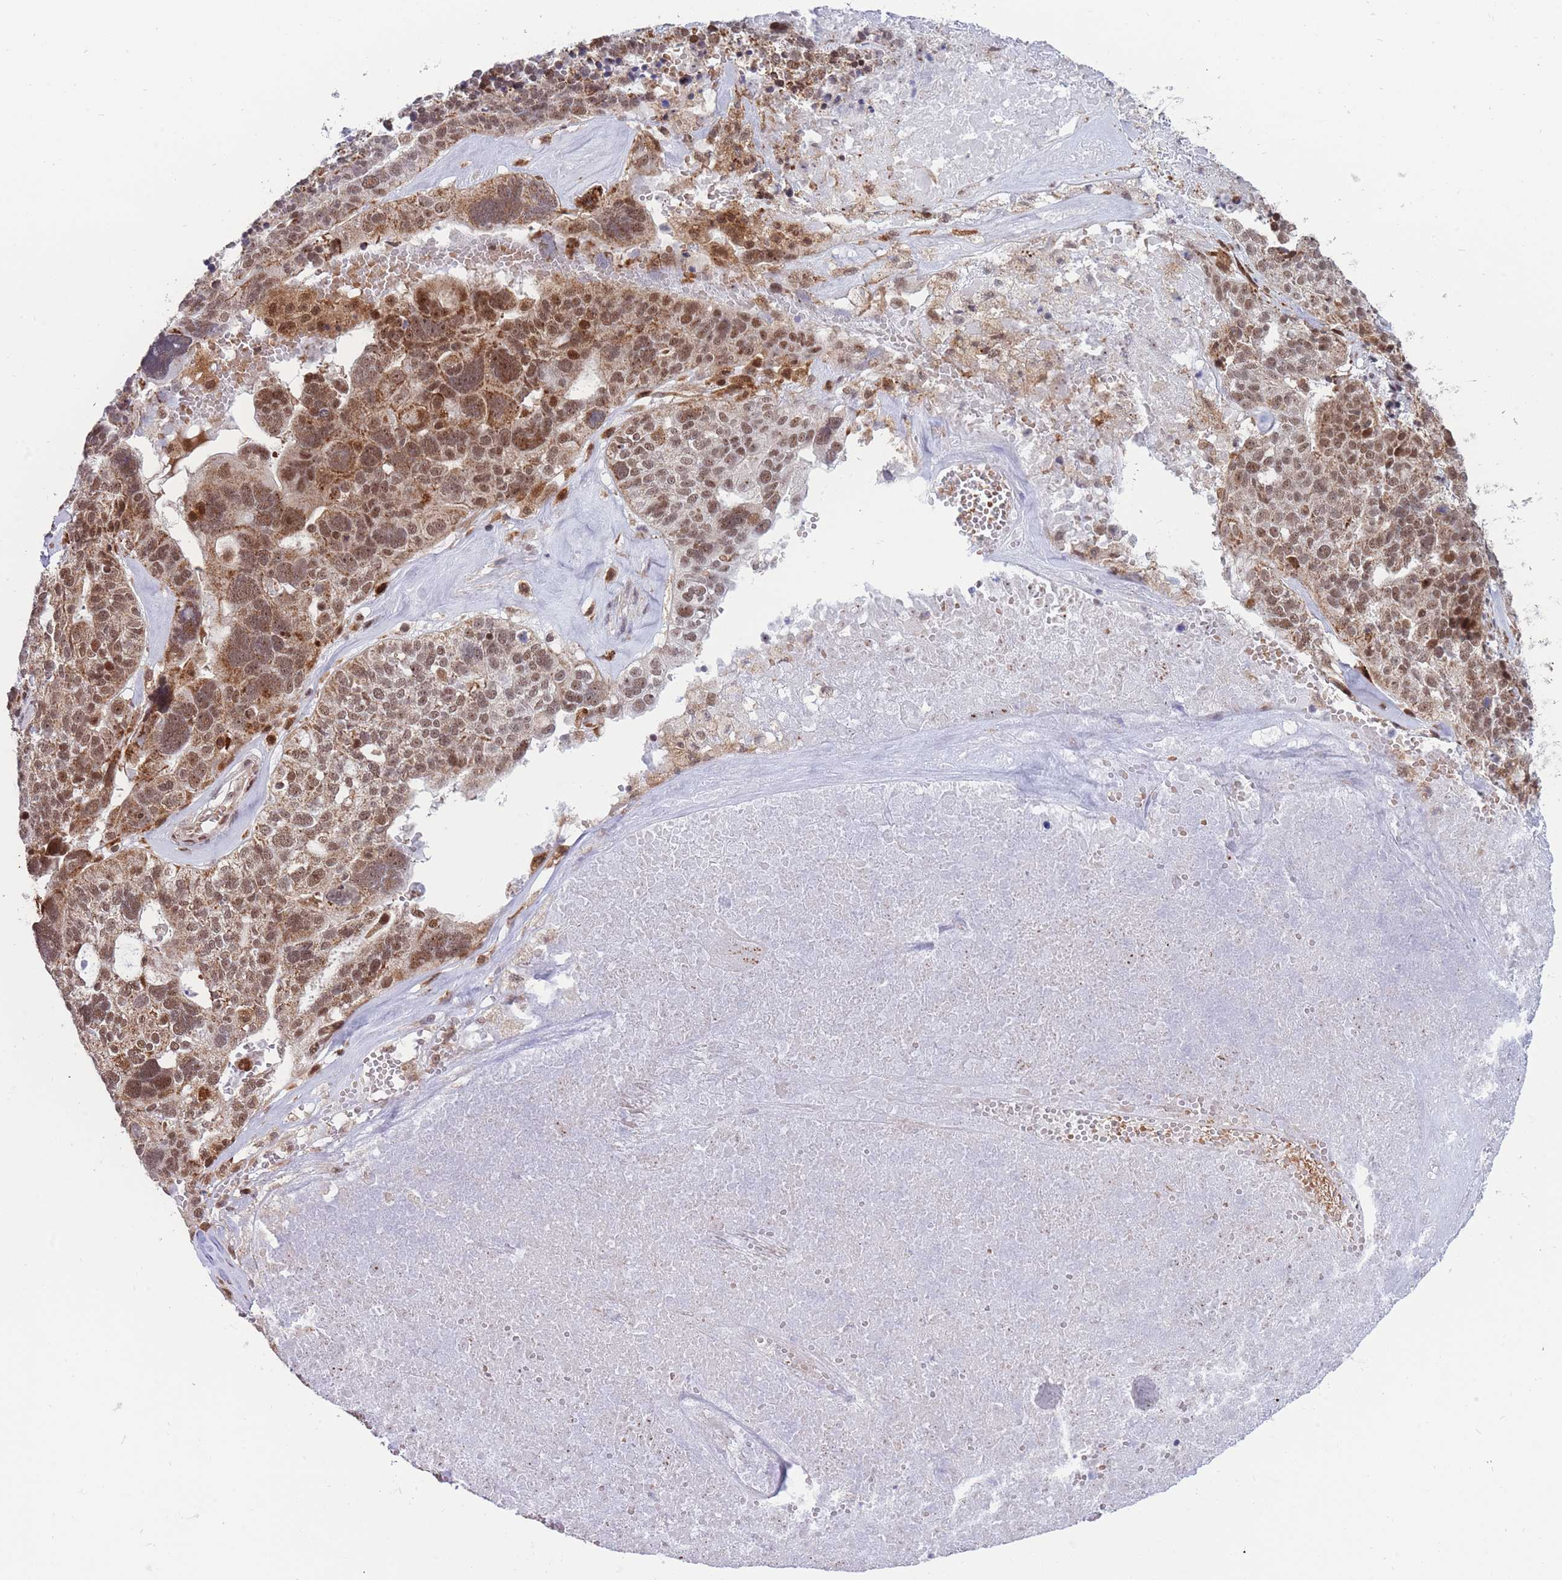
{"staining": {"intensity": "moderate", "quantity": ">75%", "location": "cytoplasmic/membranous,nuclear"}, "tissue": "ovarian cancer", "cell_type": "Tumor cells", "image_type": "cancer", "snomed": [{"axis": "morphology", "description": "Cystadenocarcinoma, serous, NOS"}, {"axis": "topography", "description": "Ovary"}], "caption": "The micrograph reveals staining of ovarian cancer, revealing moderate cytoplasmic/membranous and nuclear protein staining (brown color) within tumor cells. Using DAB (3,3'-diaminobenzidine) (brown) and hematoxylin (blue) stains, captured at high magnification using brightfield microscopy.", "gene": "BOD1L1", "patient": {"sex": "female", "age": 59}}